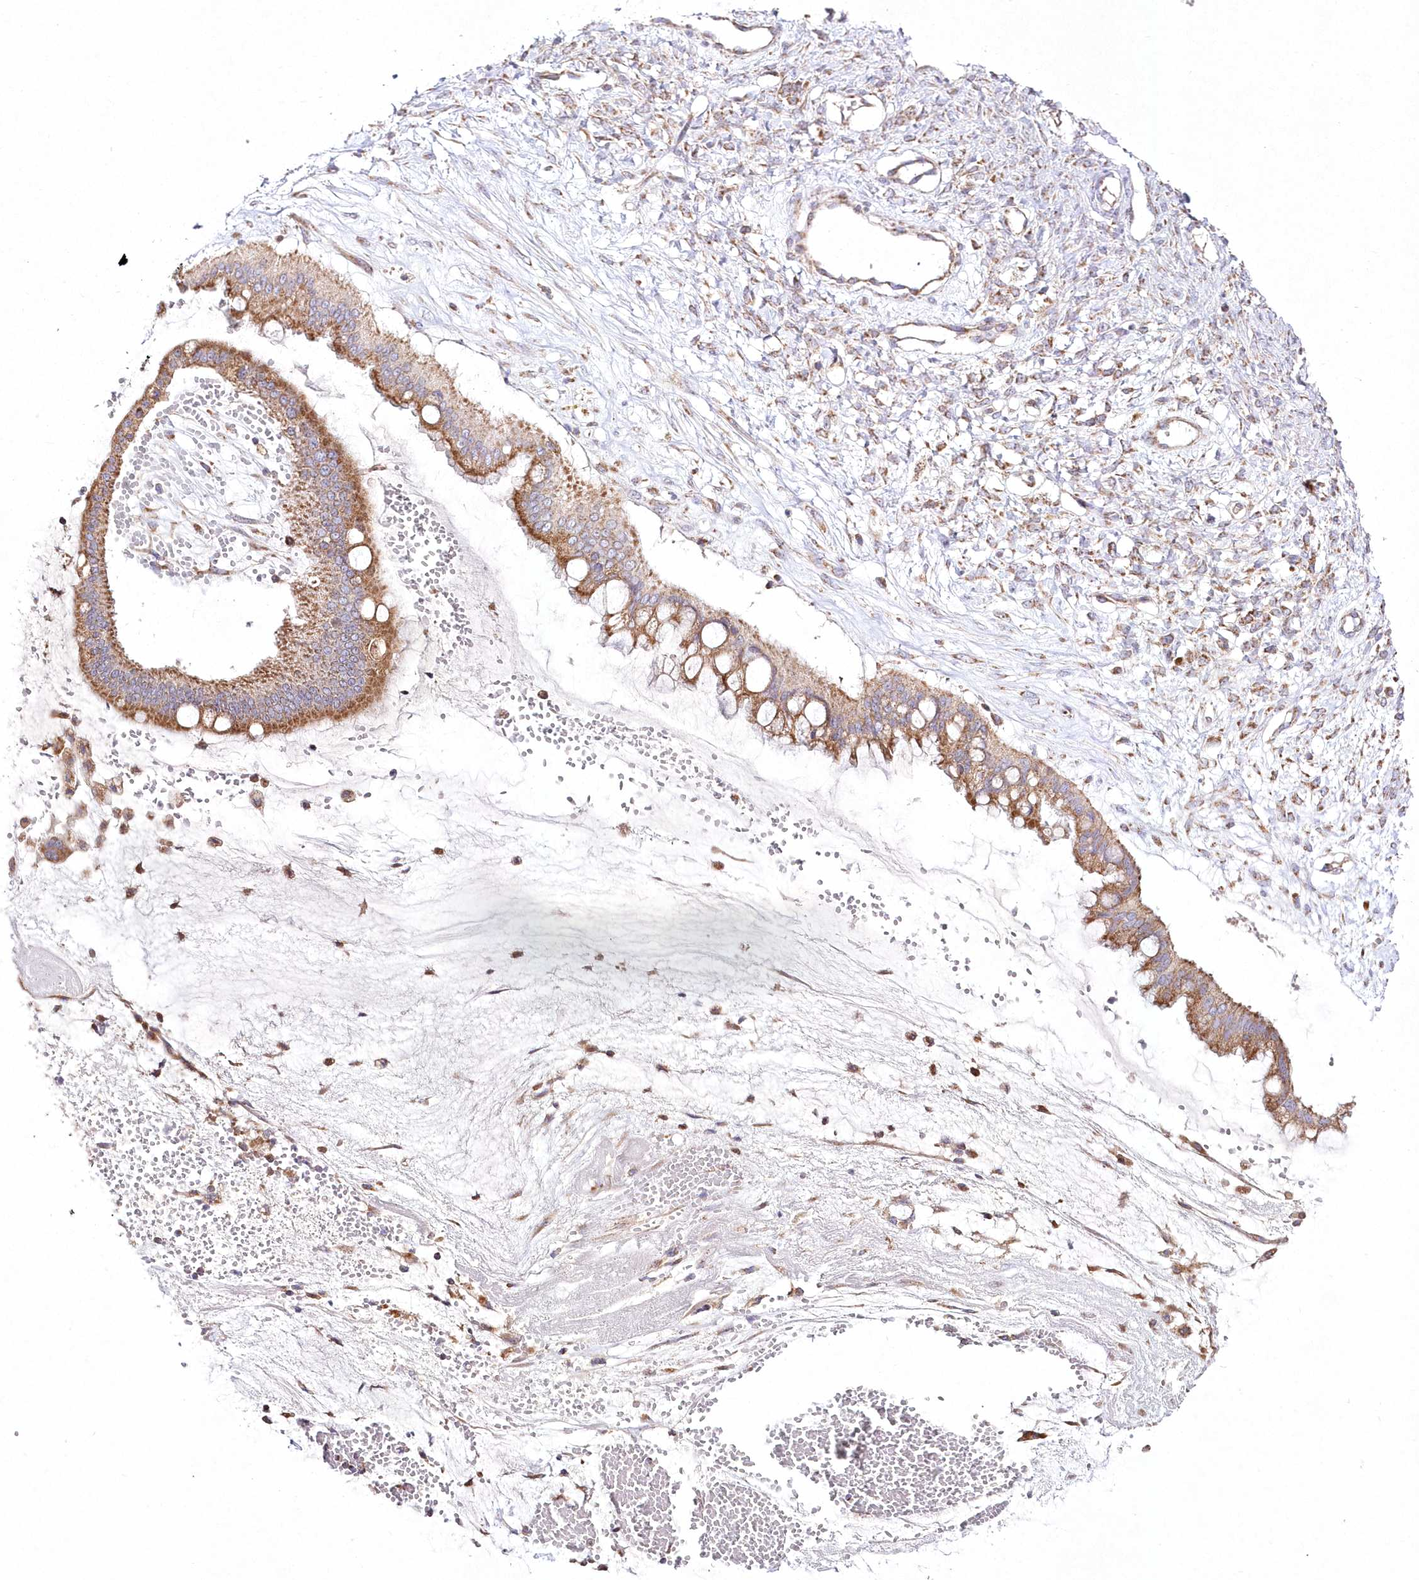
{"staining": {"intensity": "moderate", "quantity": ">75%", "location": "cytoplasmic/membranous"}, "tissue": "ovarian cancer", "cell_type": "Tumor cells", "image_type": "cancer", "snomed": [{"axis": "morphology", "description": "Cystadenocarcinoma, mucinous, NOS"}, {"axis": "topography", "description": "Ovary"}], "caption": "IHC (DAB) staining of ovarian mucinous cystadenocarcinoma demonstrates moderate cytoplasmic/membranous protein expression in about >75% of tumor cells.", "gene": "DNA2", "patient": {"sex": "female", "age": 73}}